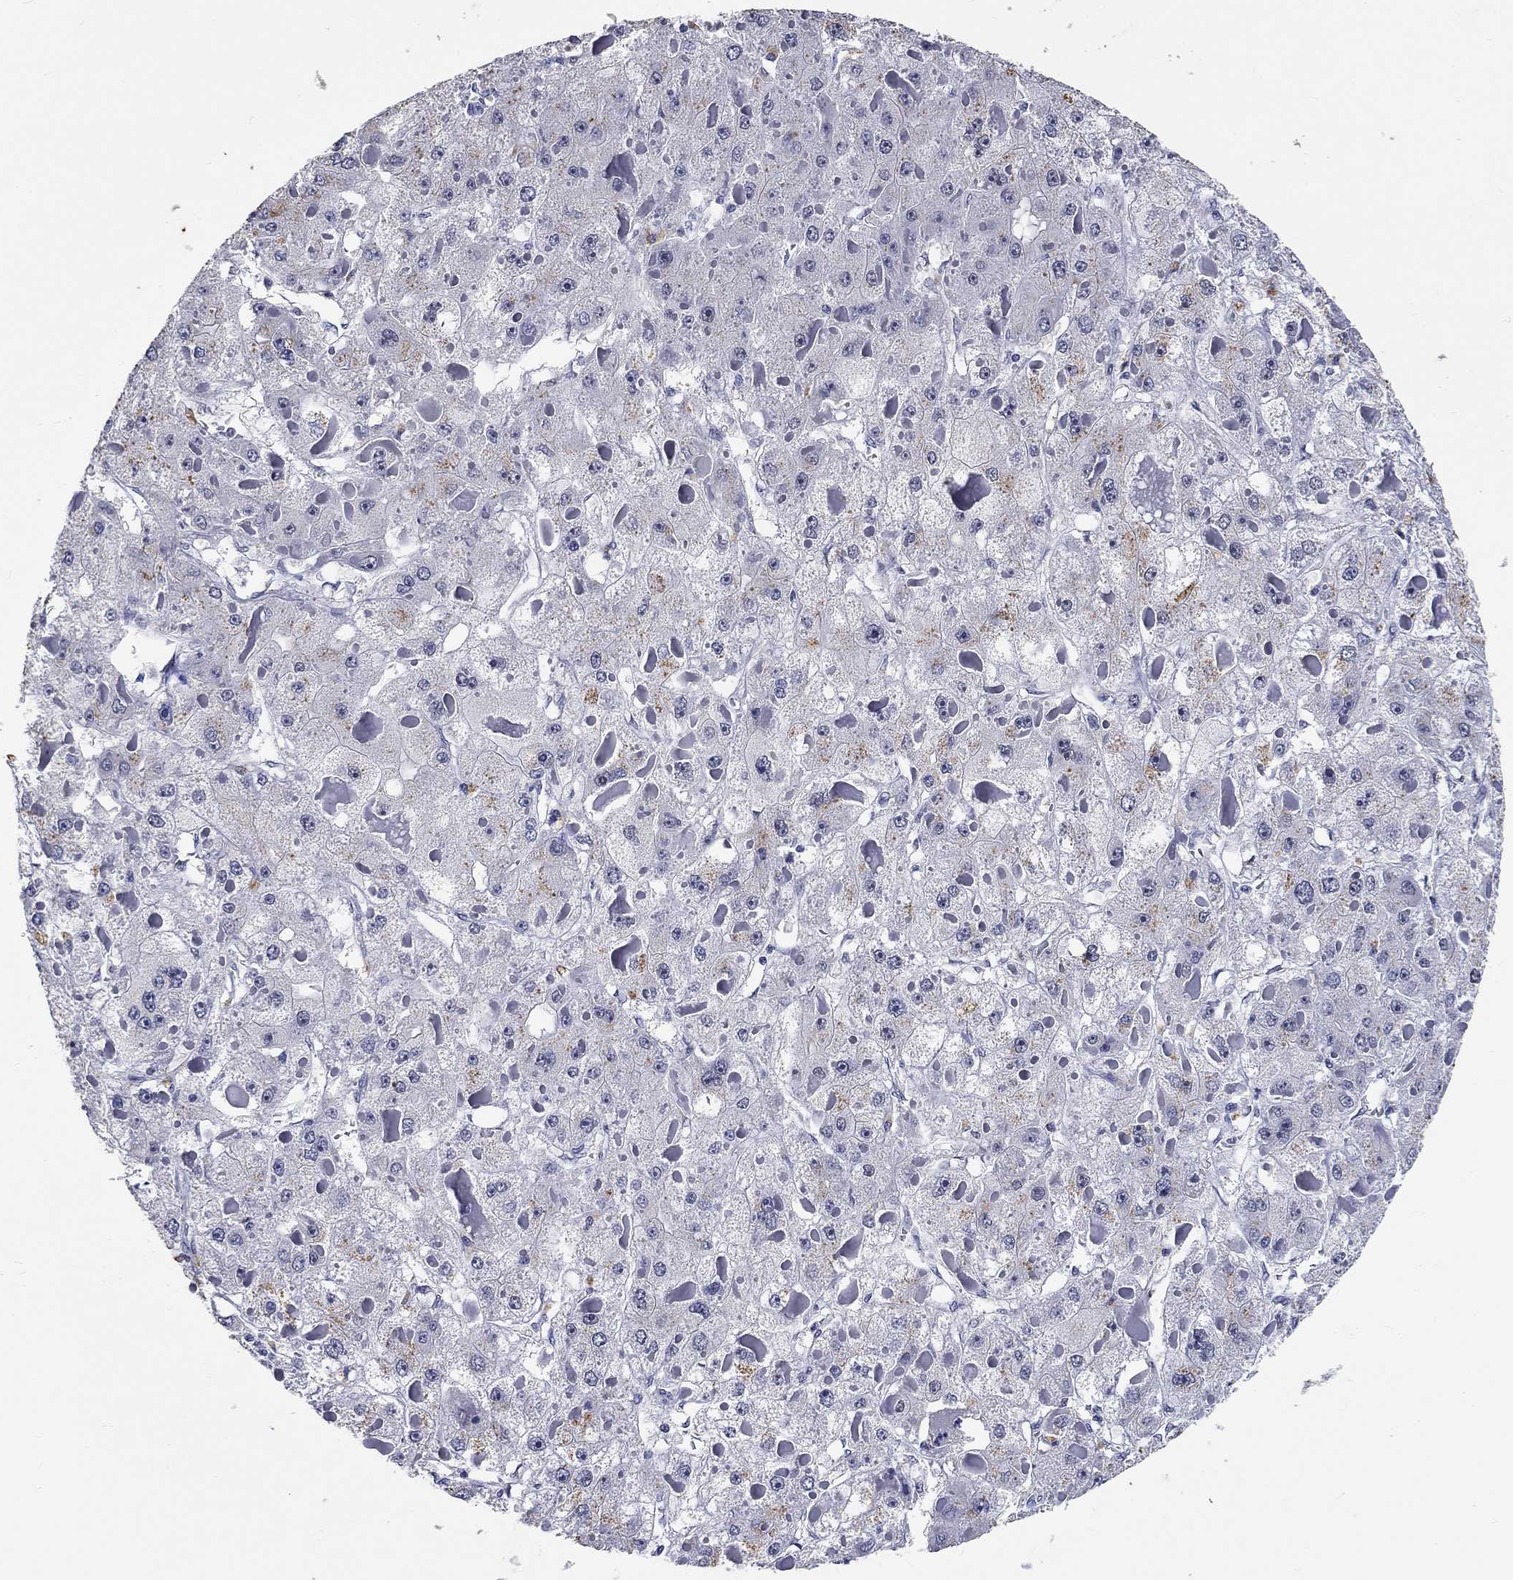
{"staining": {"intensity": "negative", "quantity": "none", "location": "none"}, "tissue": "liver cancer", "cell_type": "Tumor cells", "image_type": "cancer", "snomed": [{"axis": "morphology", "description": "Carcinoma, Hepatocellular, NOS"}, {"axis": "topography", "description": "Liver"}], "caption": "Liver hepatocellular carcinoma was stained to show a protein in brown. There is no significant staining in tumor cells. (DAB (3,3'-diaminobenzidine) immunohistochemistry visualized using brightfield microscopy, high magnification).", "gene": "GRIN1", "patient": {"sex": "female", "age": 73}}